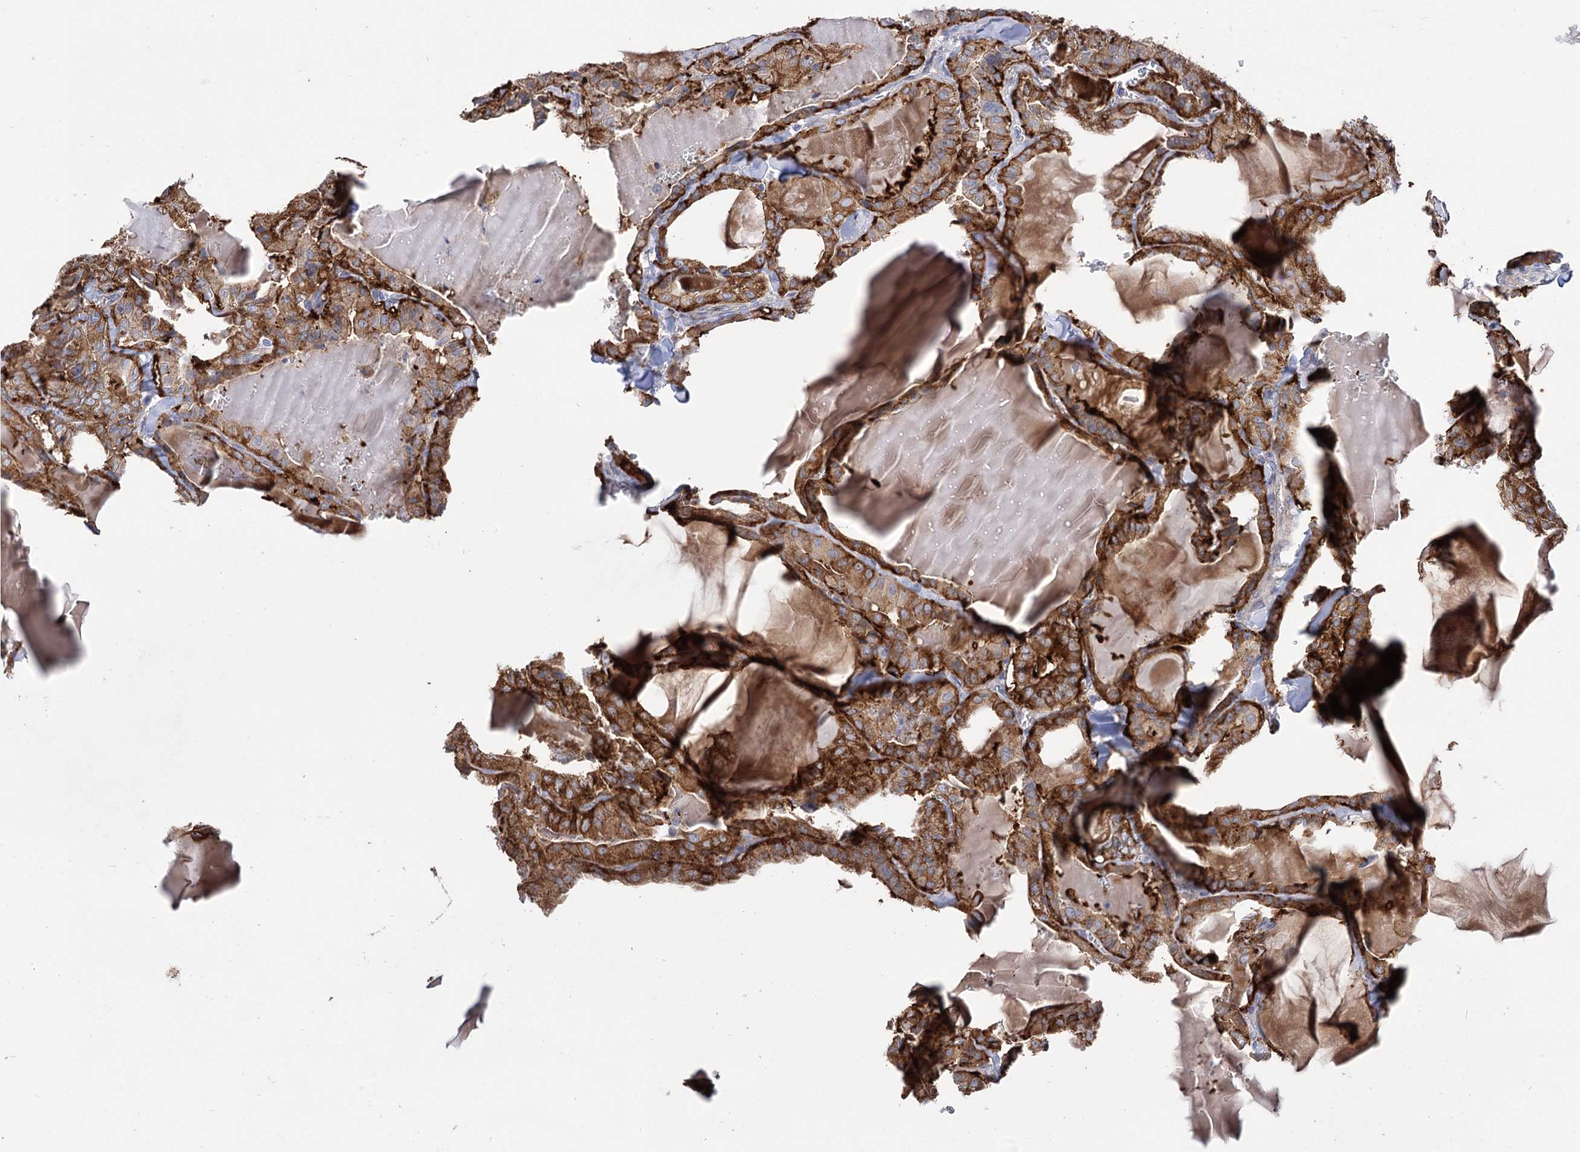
{"staining": {"intensity": "strong", "quantity": ">75%", "location": "cytoplasmic/membranous"}, "tissue": "thyroid cancer", "cell_type": "Tumor cells", "image_type": "cancer", "snomed": [{"axis": "morphology", "description": "Papillary adenocarcinoma, NOS"}, {"axis": "topography", "description": "Thyroid gland"}], "caption": "Strong cytoplasmic/membranous staining for a protein is seen in approximately >75% of tumor cells of papillary adenocarcinoma (thyroid) using IHC.", "gene": "BBS4", "patient": {"sex": "male", "age": 52}}